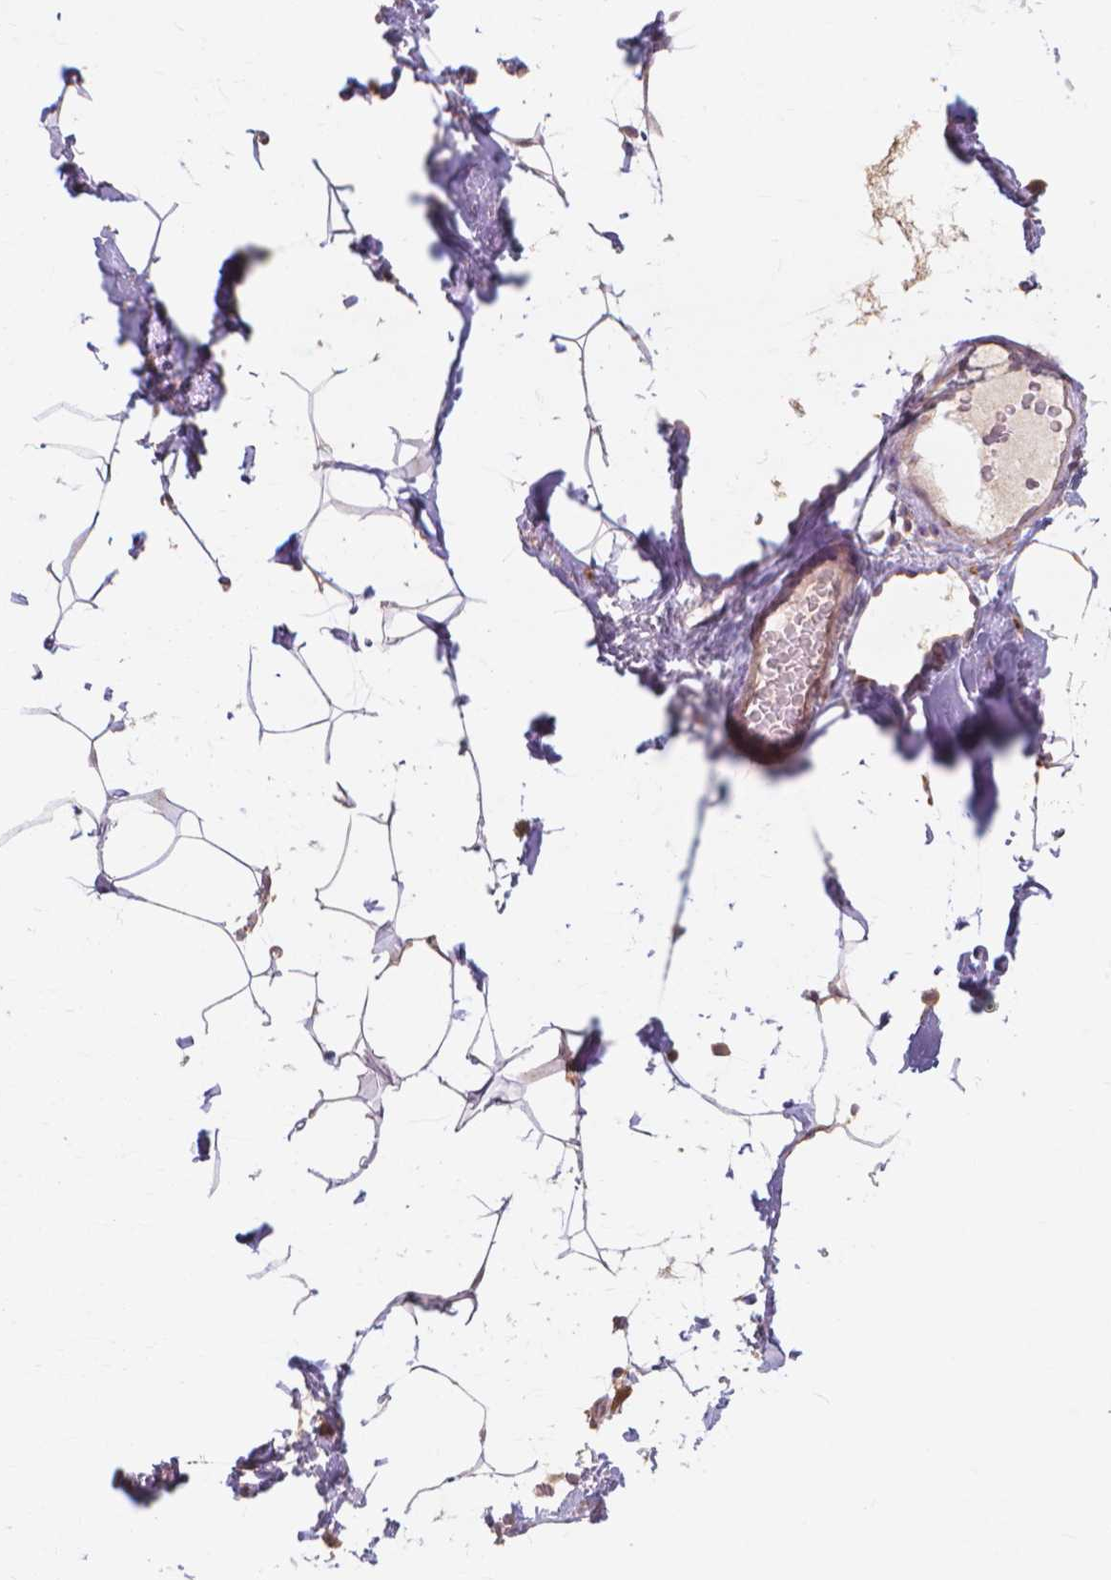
{"staining": {"intensity": "weak", "quantity": ">75%", "location": "cytoplasmic/membranous"}, "tissue": "breast", "cell_type": "Adipocytes", "image_type": "normal", "snomed": [{"axis": "morphology", "description": "Normal tissue, NOS"}, {"axis": "topography", "description": "Breast"}], "caption": "Breast stained with immunohistochemistry (IHC) exhibits weak cytoplasmic/membranous staining in about >75% of adipocytes.", "gene": "TAB2", "patient": {"sex": "female", "age": 32}}